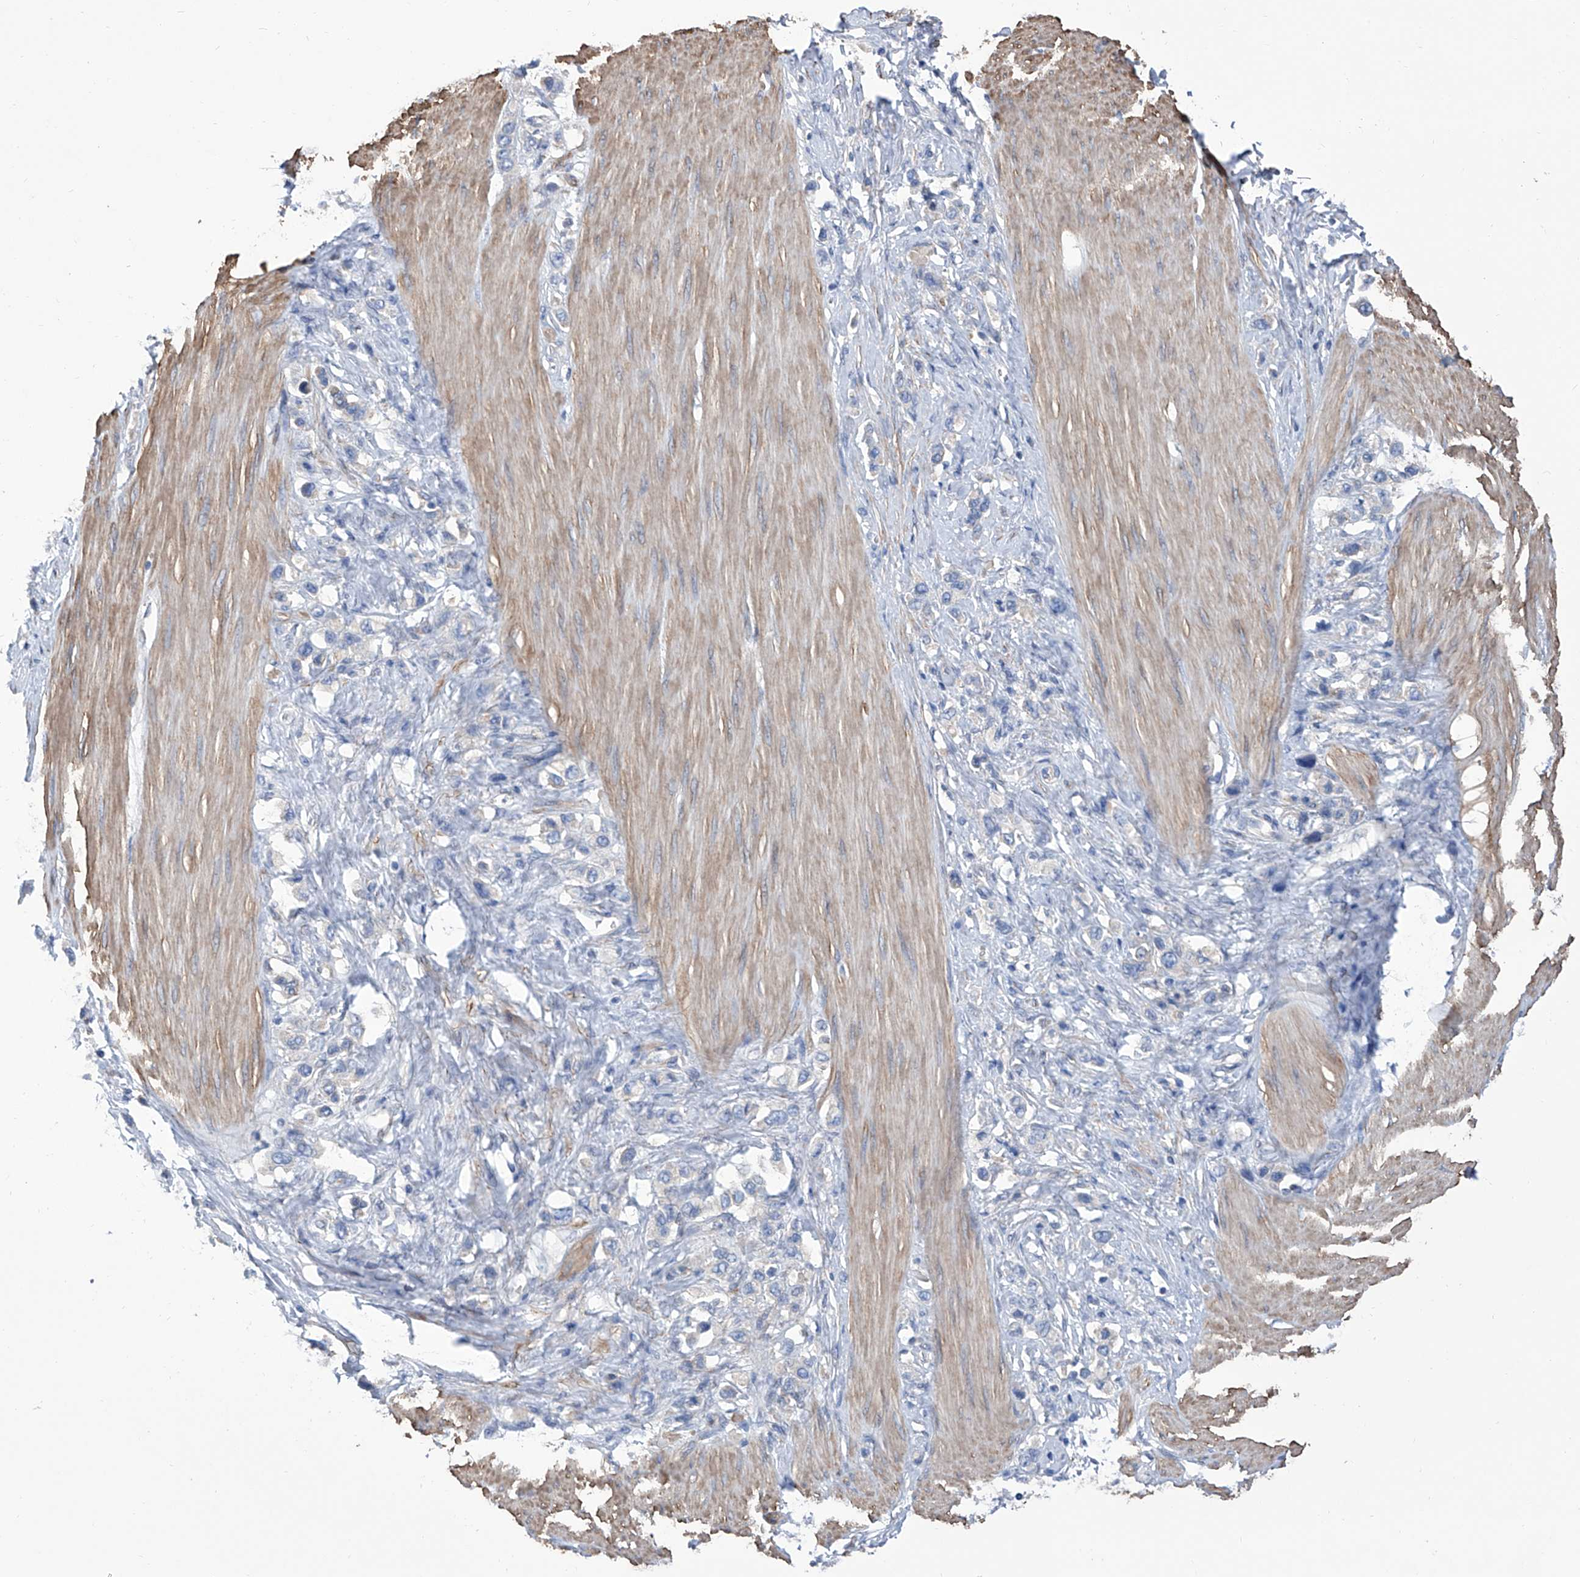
{"staining": {"intensity": "negative", "quantity": "none", "location": "none"}, "tissue": "stomach cancer", "cell_type": "Tumor cells", "image_type": "cancer", "snomed": [{"axis": "morphology", "description": "Adenocarcinoma, NOS"}, {"axis": "topography", "description": "Stomach"}], "caption": "Tumor cells are negative for protein expression in human stomach adenocarcinoma.", "gene": "SMS", "patient": {"sex": "female", "age": 65}}